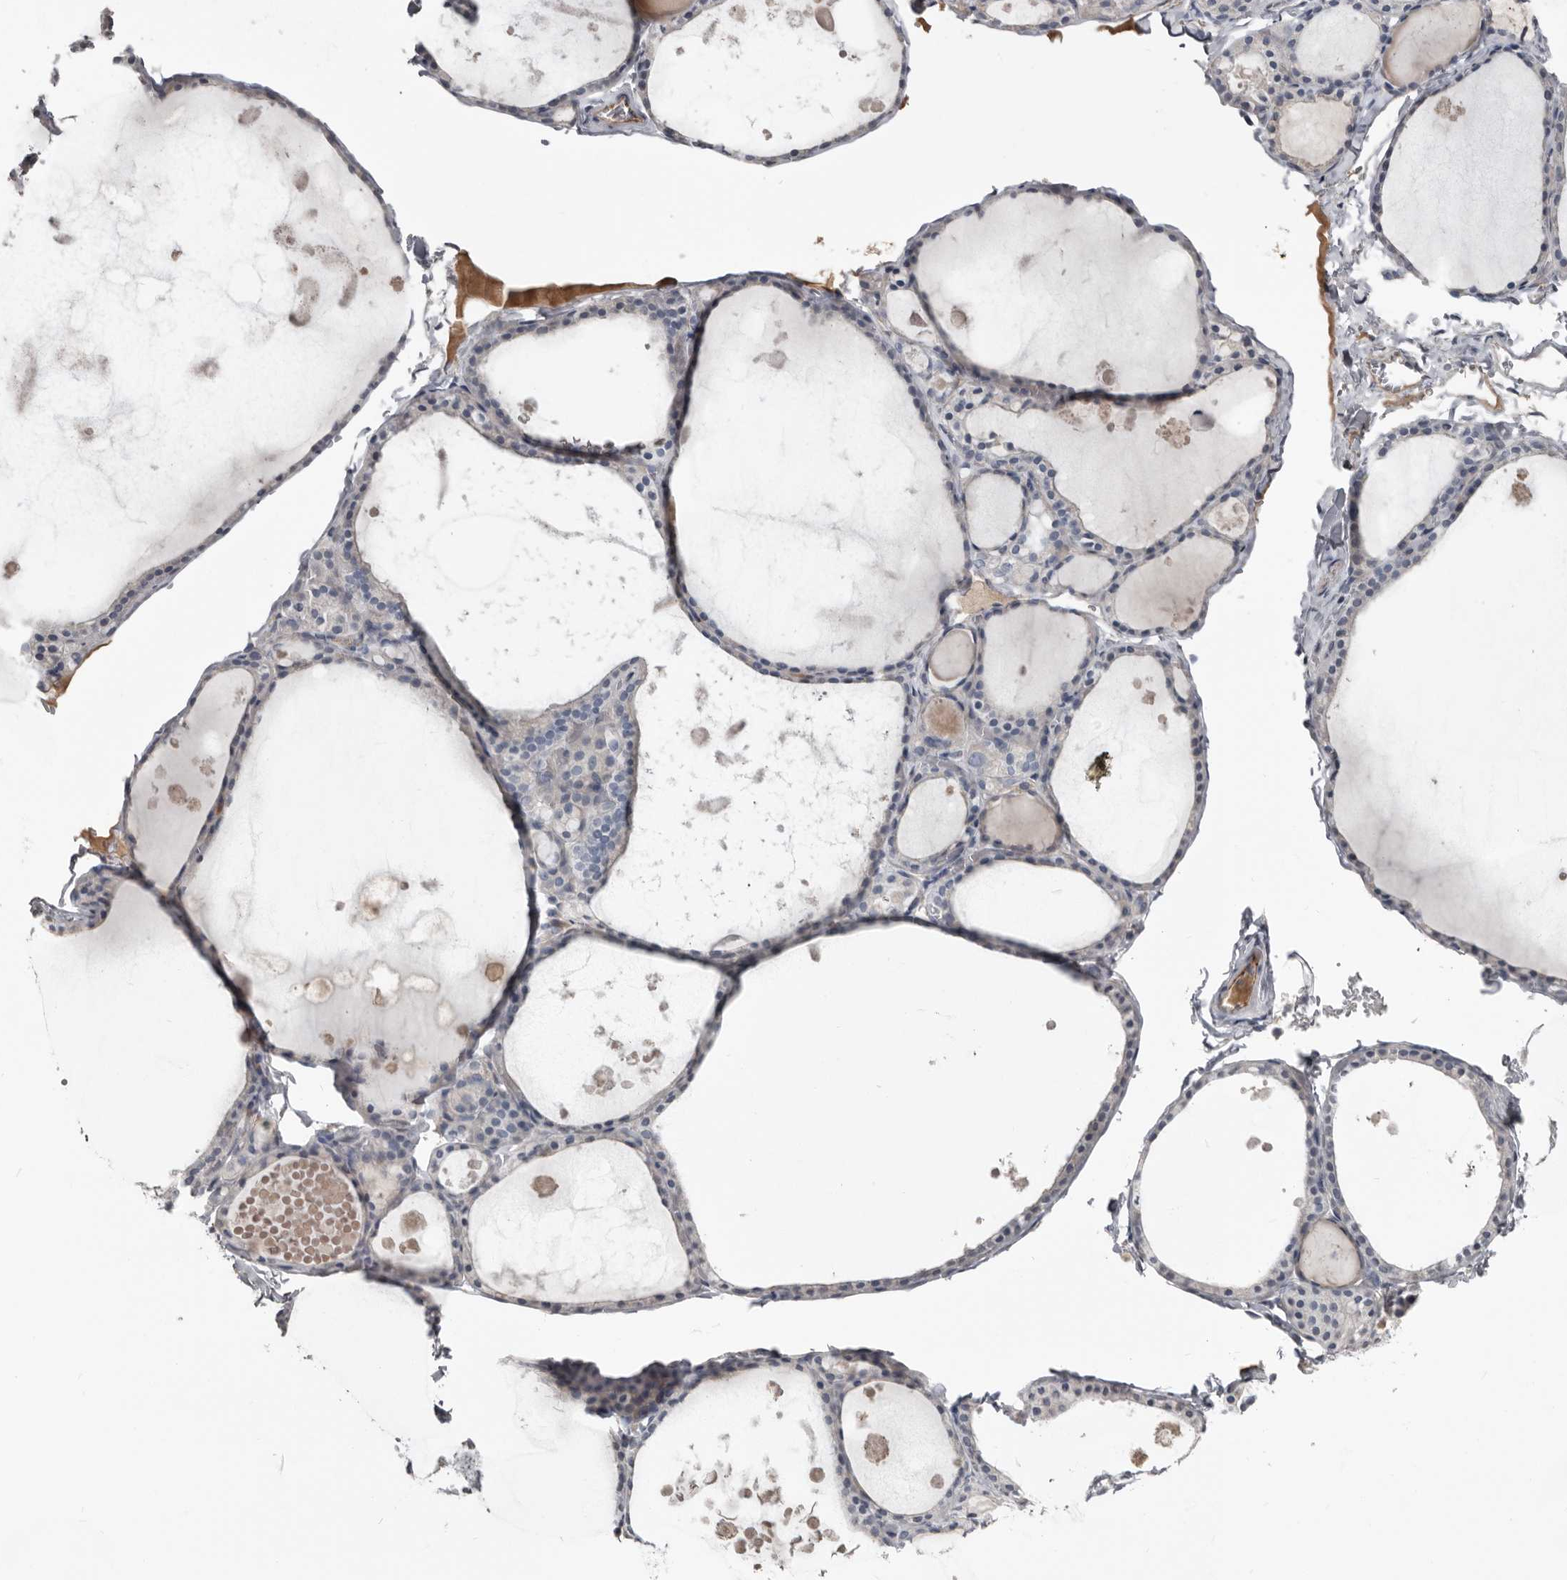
{"staining": {"intensity": "negative", "quantity": "none", "location": "none"}, "tissue": "thyroid gland", "cell_type": "Glandular cells", "image_type": "normal", "snomed": [{"axis": "morphology", "description": "Normal tissue, NOS"}, {"axis": "topography", "description": "Thyroid gland"}], "caption": "Immunohistochemistry histopathology image of benign human thyroid gland stained for a protein (brown), which reveals no positivity in glandular cells. (DAB (3,3'-diaminobenzidine) immunohistochemistry (IHC) visualized using brightfield microscopy, high magnification).", "gene": "ZNF114", "patient": {"sex": "male", "age": 56}}